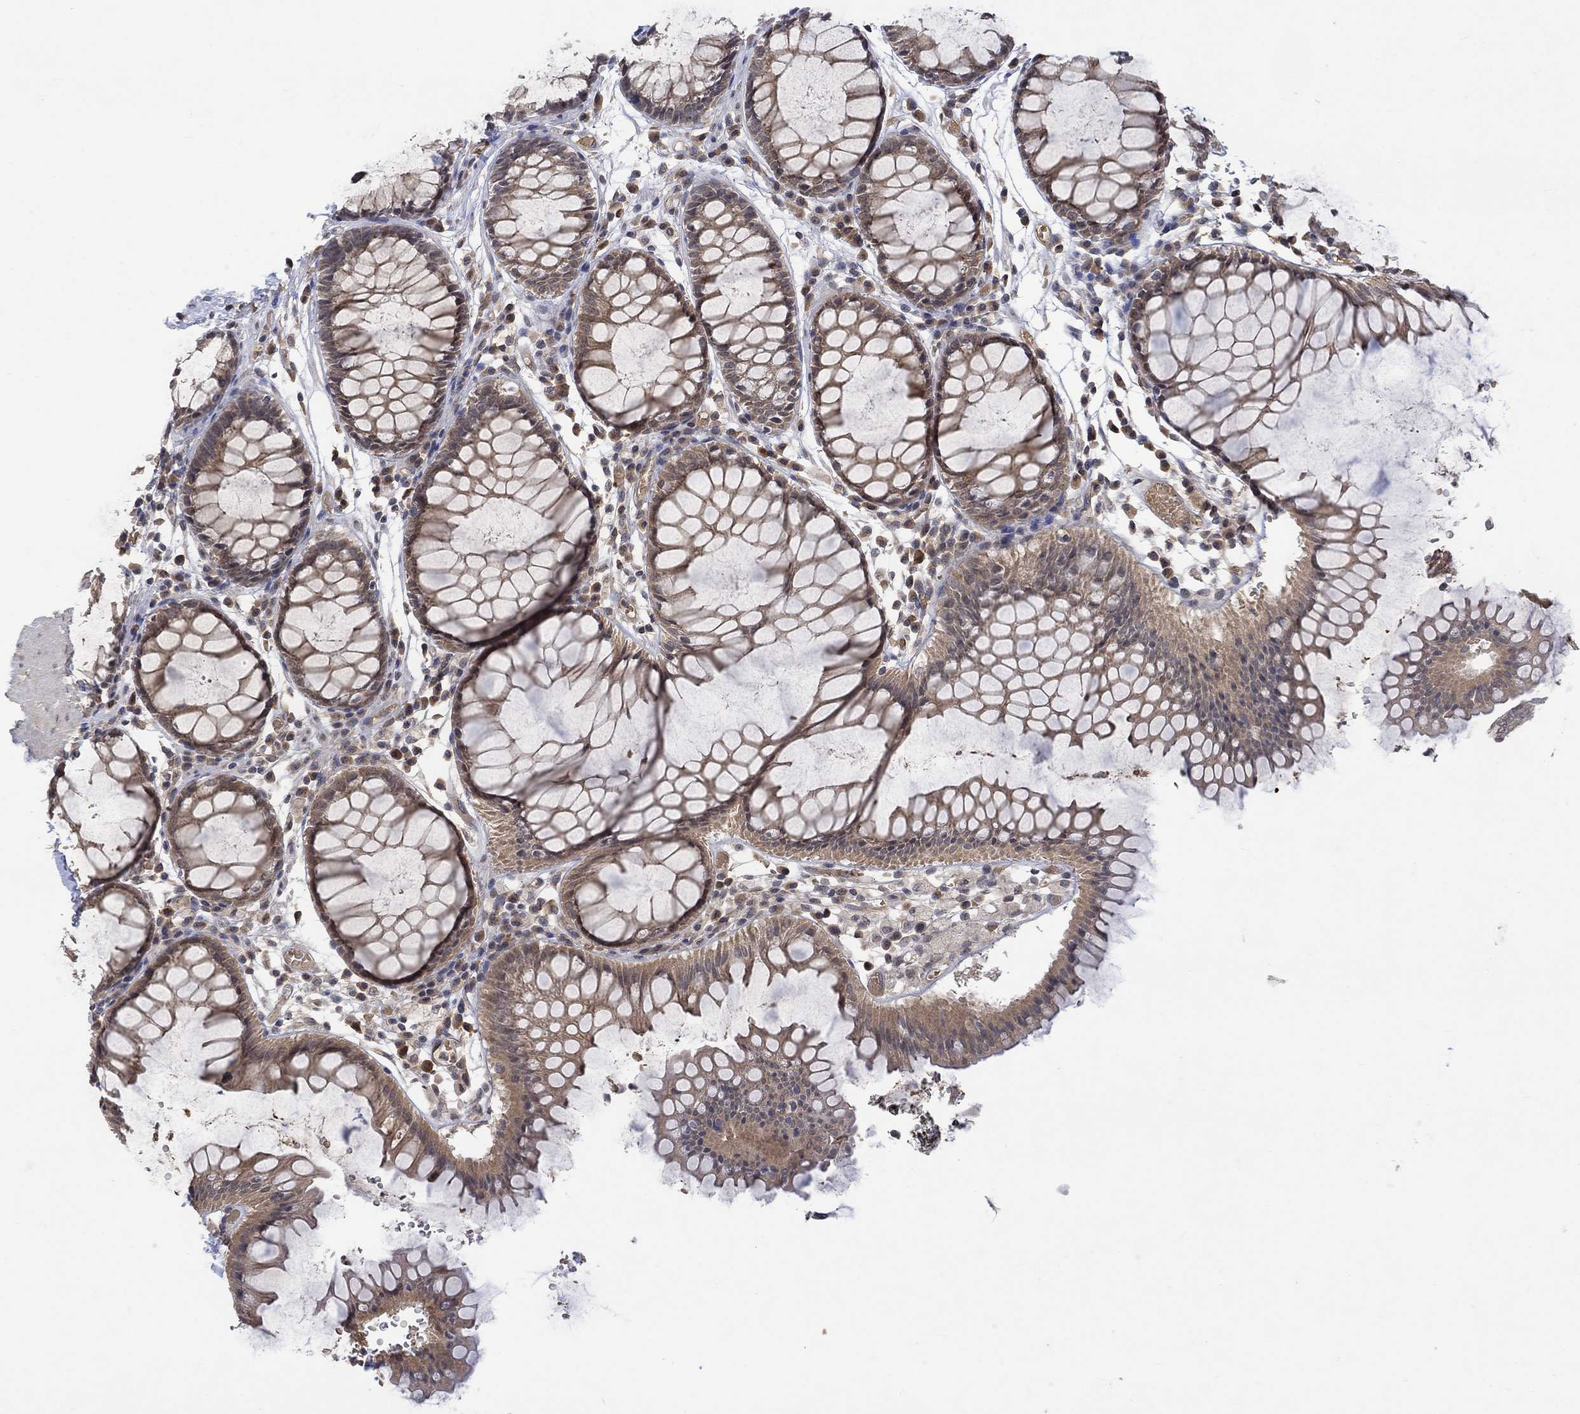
{"staining": {"intensity": "weak", "quantity": "25%-75%", "location": "cytoplasmic/membranous"}, "tissue": "rectum", "cell_type": "Glandular cells", "image_type": "normal", "snomed": [{"axis": "morphology", "description": "Normal tissue, NOS"}, {"axis": "topography", "description": "Rectum"}], "caption": "A brown stain labels weak cytoplasmic/membranous positivity of a protein in glandular cells of normal human rectum.", "gene": "GRIN2D", "patient": {"sex": "female", "age": 68}}